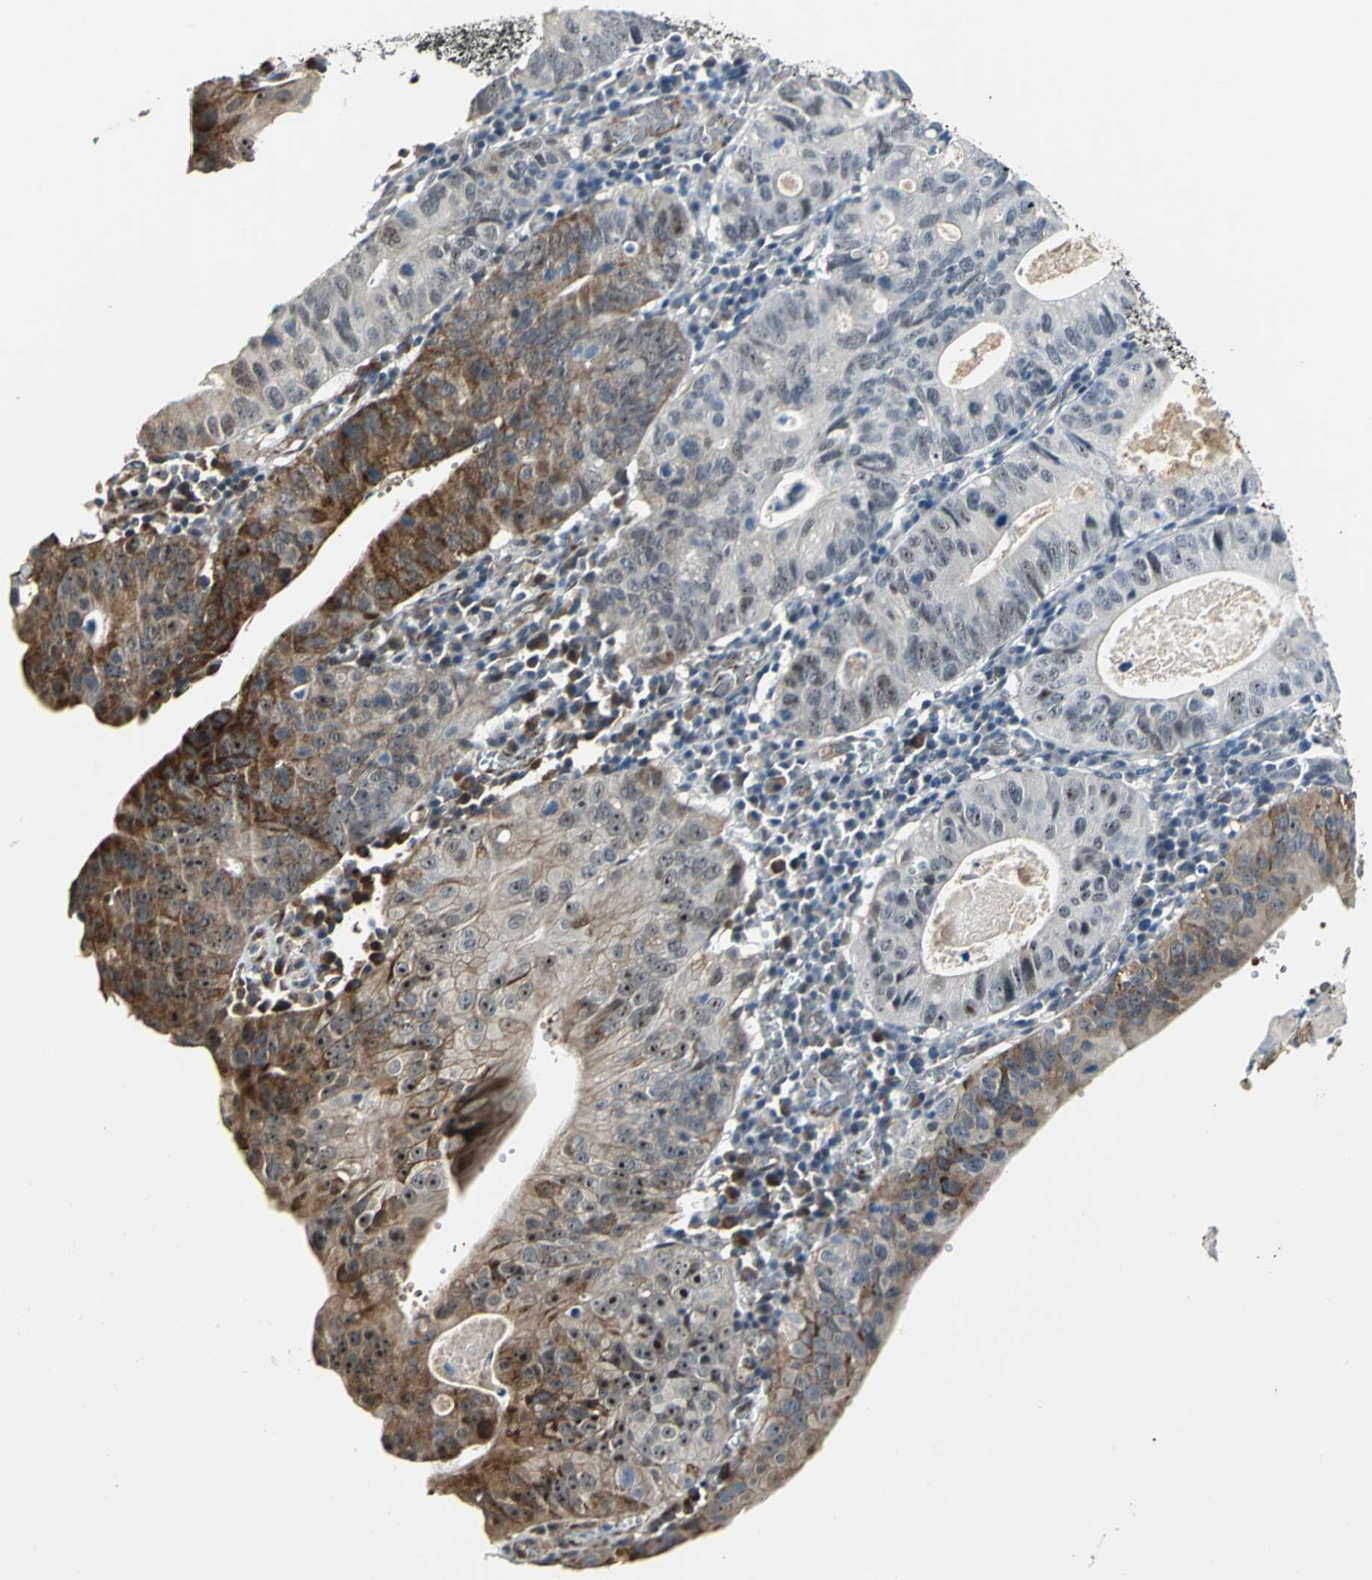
{"staining": {"intensity": "weak", "quantity": "<25%", "location": "cytoplasmic/membranous,nuclear"}, "tissue": "stomach cancer", "cell_type": "Tumor cells", "image_type": "cancer", "snomed": [{"axis": "morphology", "description": "Adenocarcinoma, NOS"}, {"axis": "topography", "description": "Stomach"}], "caption": "This histopathology image is of adenocarcinoma (stomach) stained with IHC to label a protein in brown with the nuclei are counter-stained blue. There is no staining in tumor cells.", "gene": "GLI3", "patient": {"sex": "male", "age": 59}}